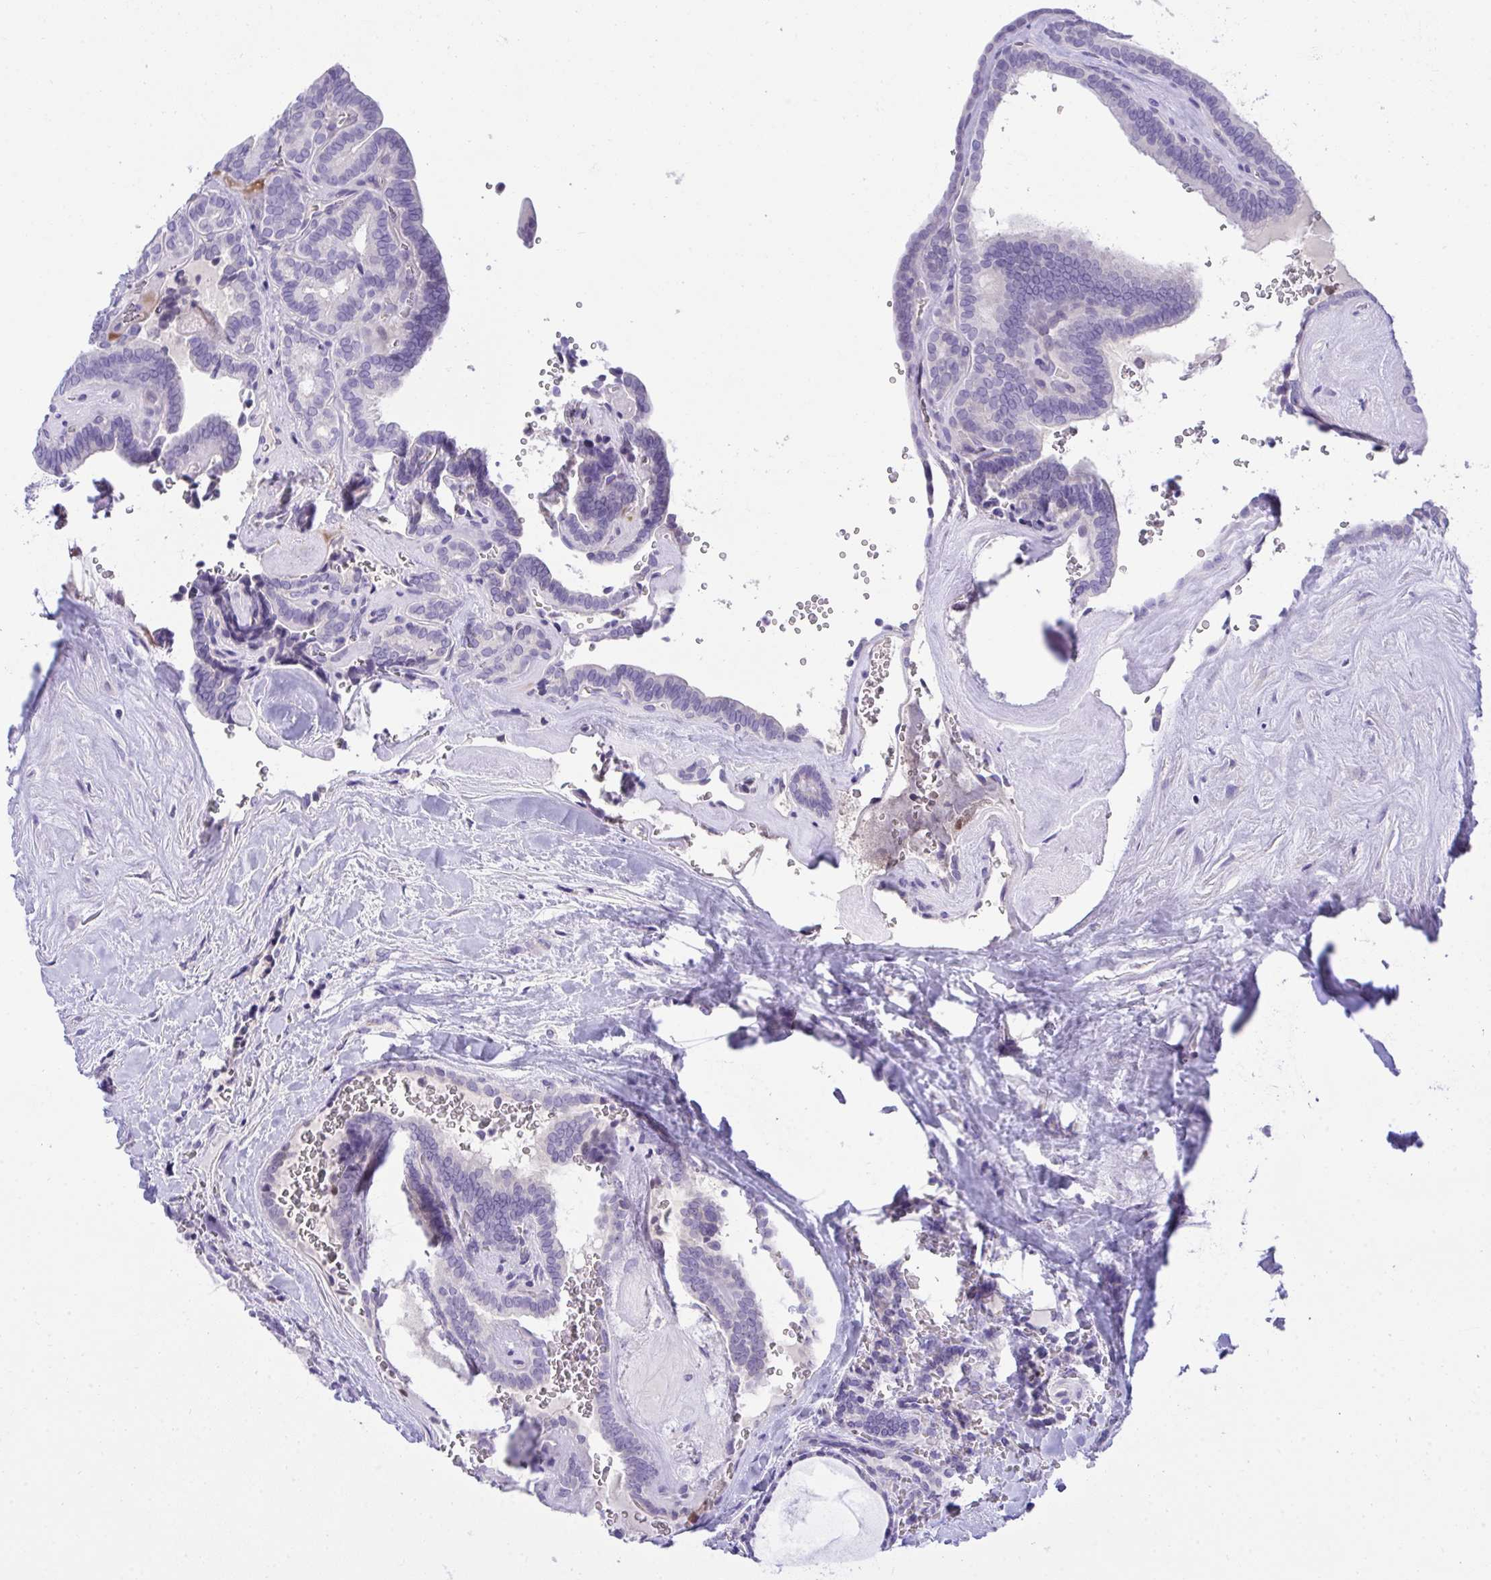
{"staining": {"intensity": "negative", "quantity": "none", "location": "none"}, "tissue": "thyroid cancer", "cell_type": "Tumor cells", "image_type": "cancer", "snomed": [{"axis": "morphology", "description": "Papillary adenocarcinoma, NOS"}, {"axis": "topography", "description": "Thyroid gland"}], "caption": "Immunohistochemistry (IHC) micrograph of neoplastic tissue: thyroid cancer stained with DAB exhibits no significant protein expression in tumor cells.", "gene": "TMCO5A", "patient": {"sex": "female", "age": 21}}